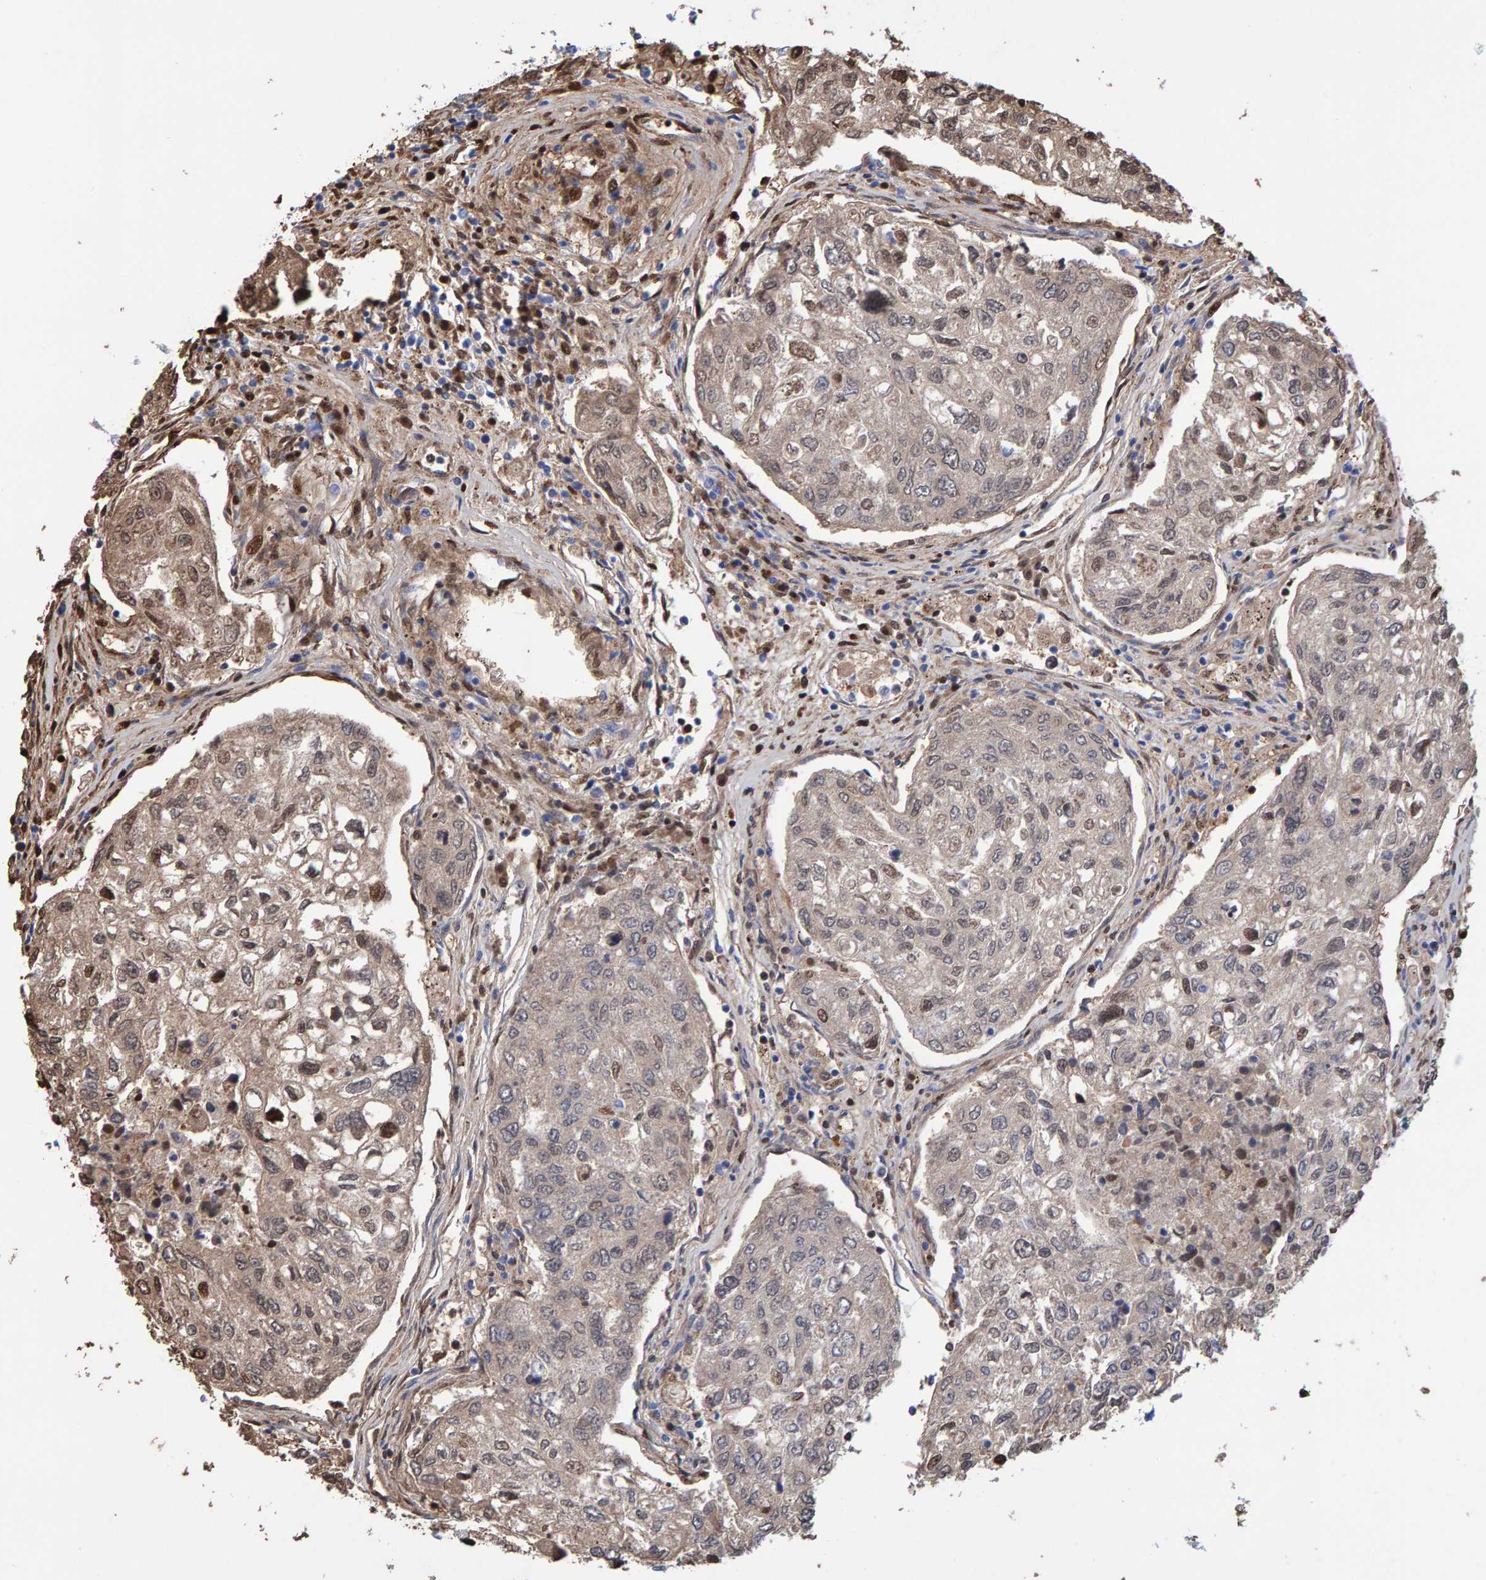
{"staining": {"intensity": "weak", "quantity": ">75%", "location": "cytoplasmic/membranous,nuclear"}, "tissue": "urothelial cancer", "cell_type": "Tumor cells", "image_type": "cancer", "snomed": [{"axis": "morphology", "description": "Urothelial carcinoma, High grade"}, {"axis": "topography", "description": "Lymph node"}, {"axis": "topography", "description": "Urinary bladder"}], "caption": "Urothelial carcinoma (high-grade) was stained to show a protein in brown. There is low levels of weak cytoplasmic/membranous and nuclear expression in about >75% of tumor cells.", "gene": "VPS9D1", "patient": {"sex": "male", "age": 51}}